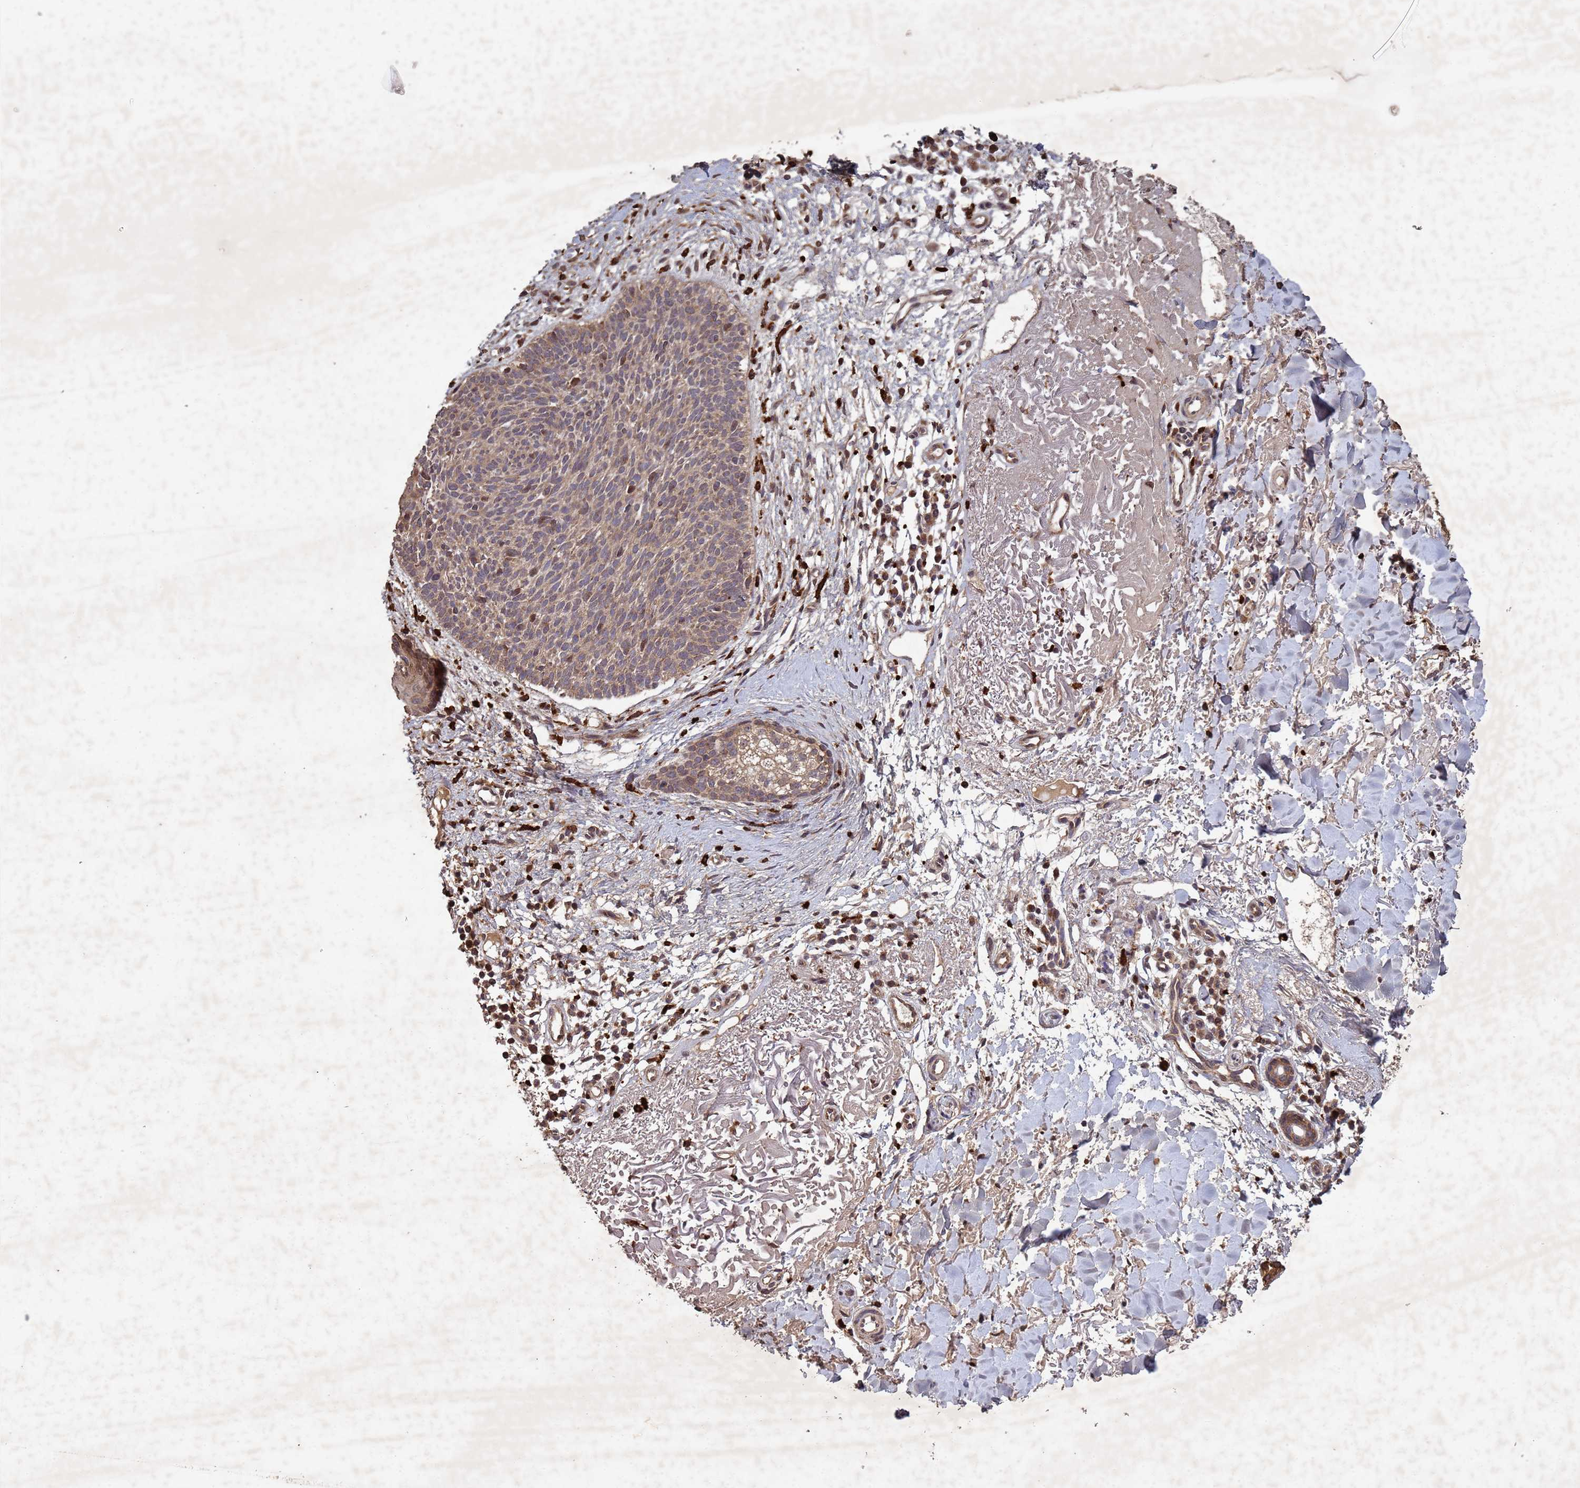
{"staining": {"intensity": "weak", "quantity": ">75%", "location": "cytoplasmic/membranous"}, "tissue": "skin cancer", "cell_type": "Tumor cells", "image_type": "cancer", "snomed": [{"axis": "morphology", "description": "Basal cell carcinoma"}, {"axis": "topography", "description": "Skin"}], "caption": "IHC image of human skin cancer stained for a protein (brown), which reveals low levels of weak cytoplasmic/membranous staining in about >75% of tumor cells.", "gene": "FASTKD1", "patient": {"sex": "male", "age": 84}}